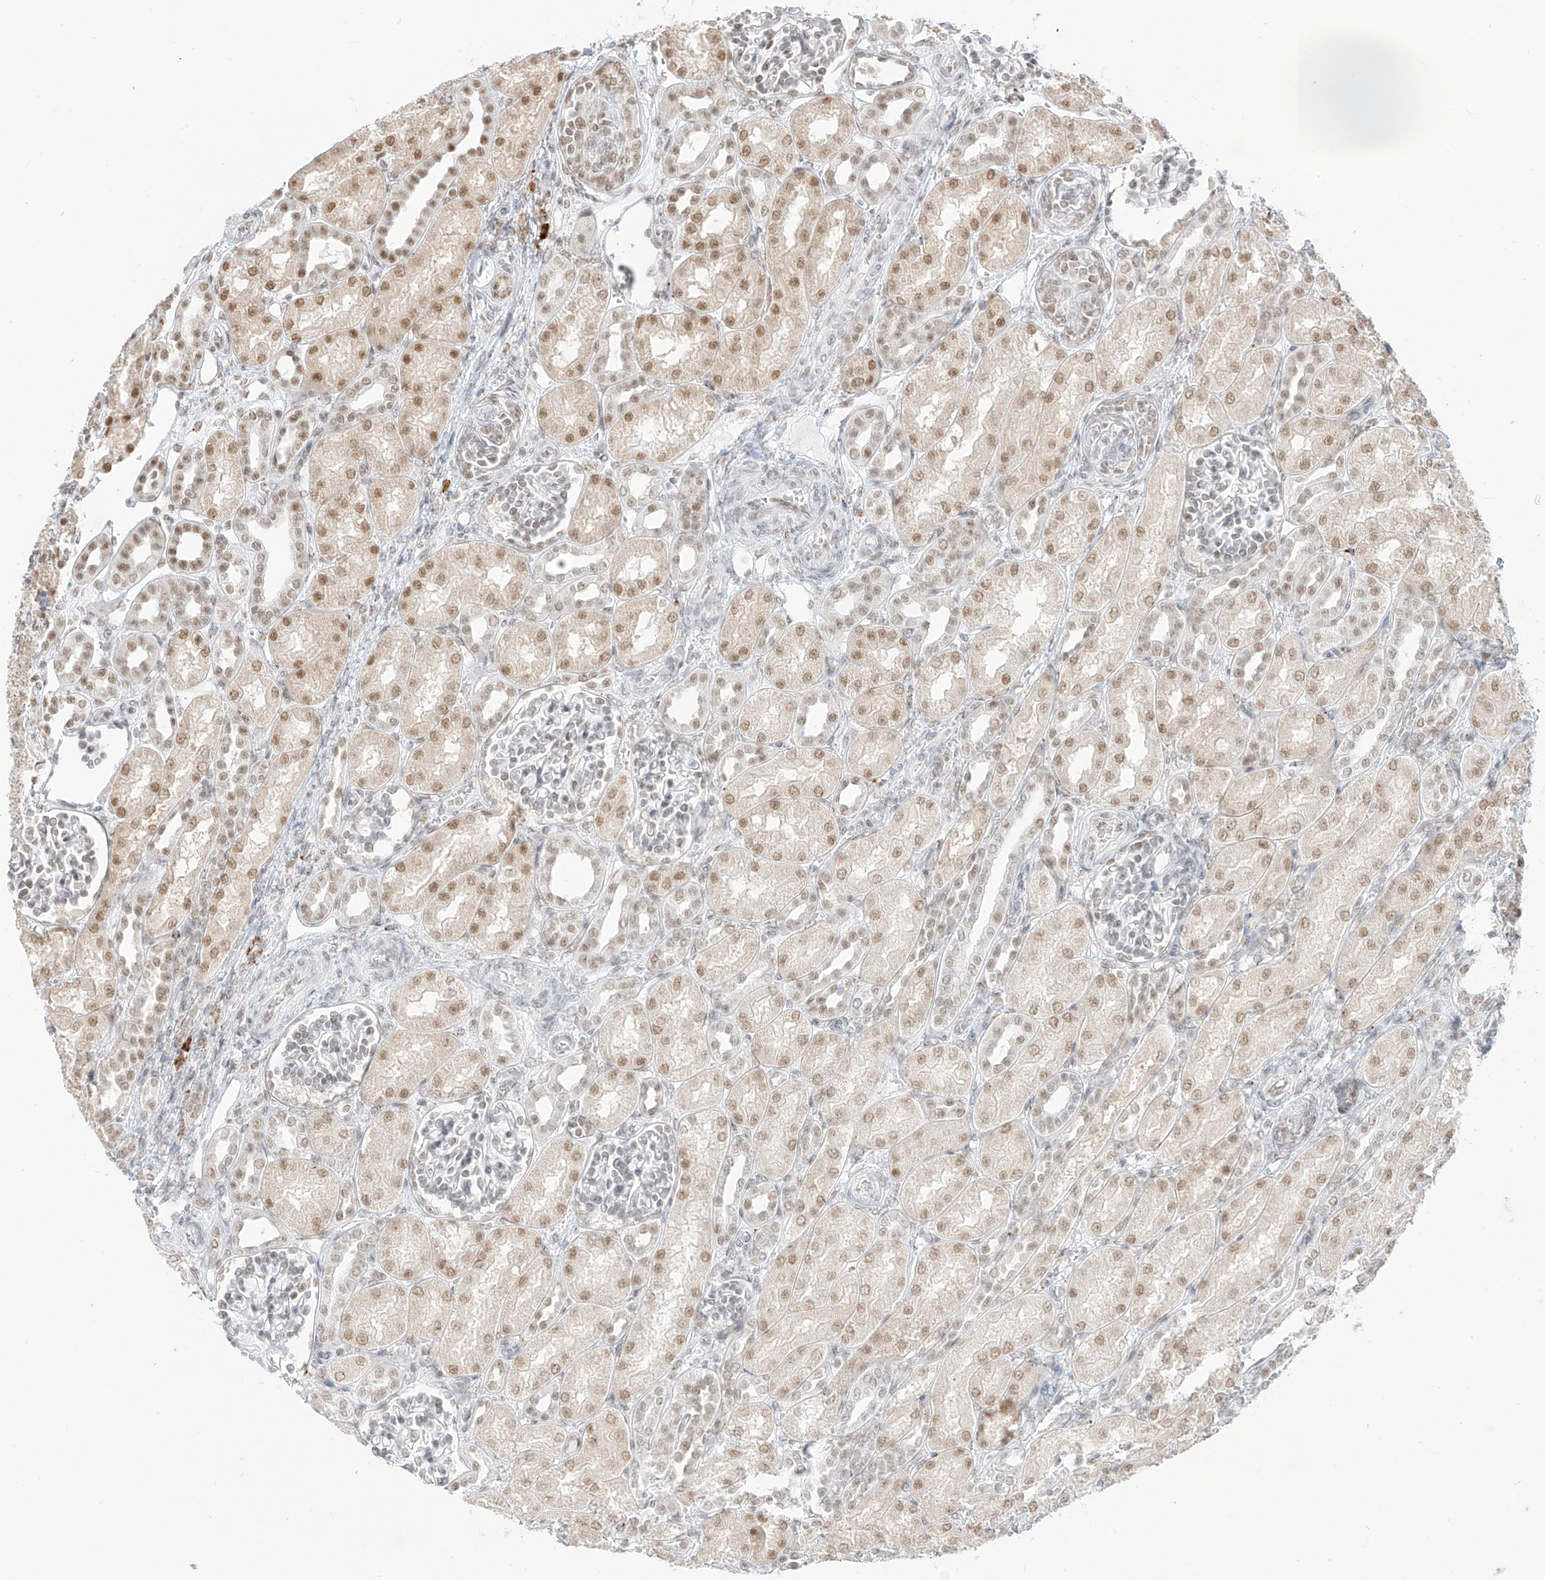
{"staining": {"intensity": "weak", "quantity": "<25%", "location": "nuclear"}, "tissue": "kidney", "cell_type": "Cells in glomeruli", "image_type": "normal", "snomed": [{"axis": "morphology", "description": "Normal tissue, NOS"}, {"axis": "morphology", "description": "Neoplasm, malignant, NOS"}, {"axis": "topography", "description": "Kidney"}], "caption": "Human kidney stained for a protein using immunohistochemistry (IHC) demonstrates no staining in cells in glomeruli.", "gene": "SUPT5H", "patient": {"sex": "female", "age": 1}}